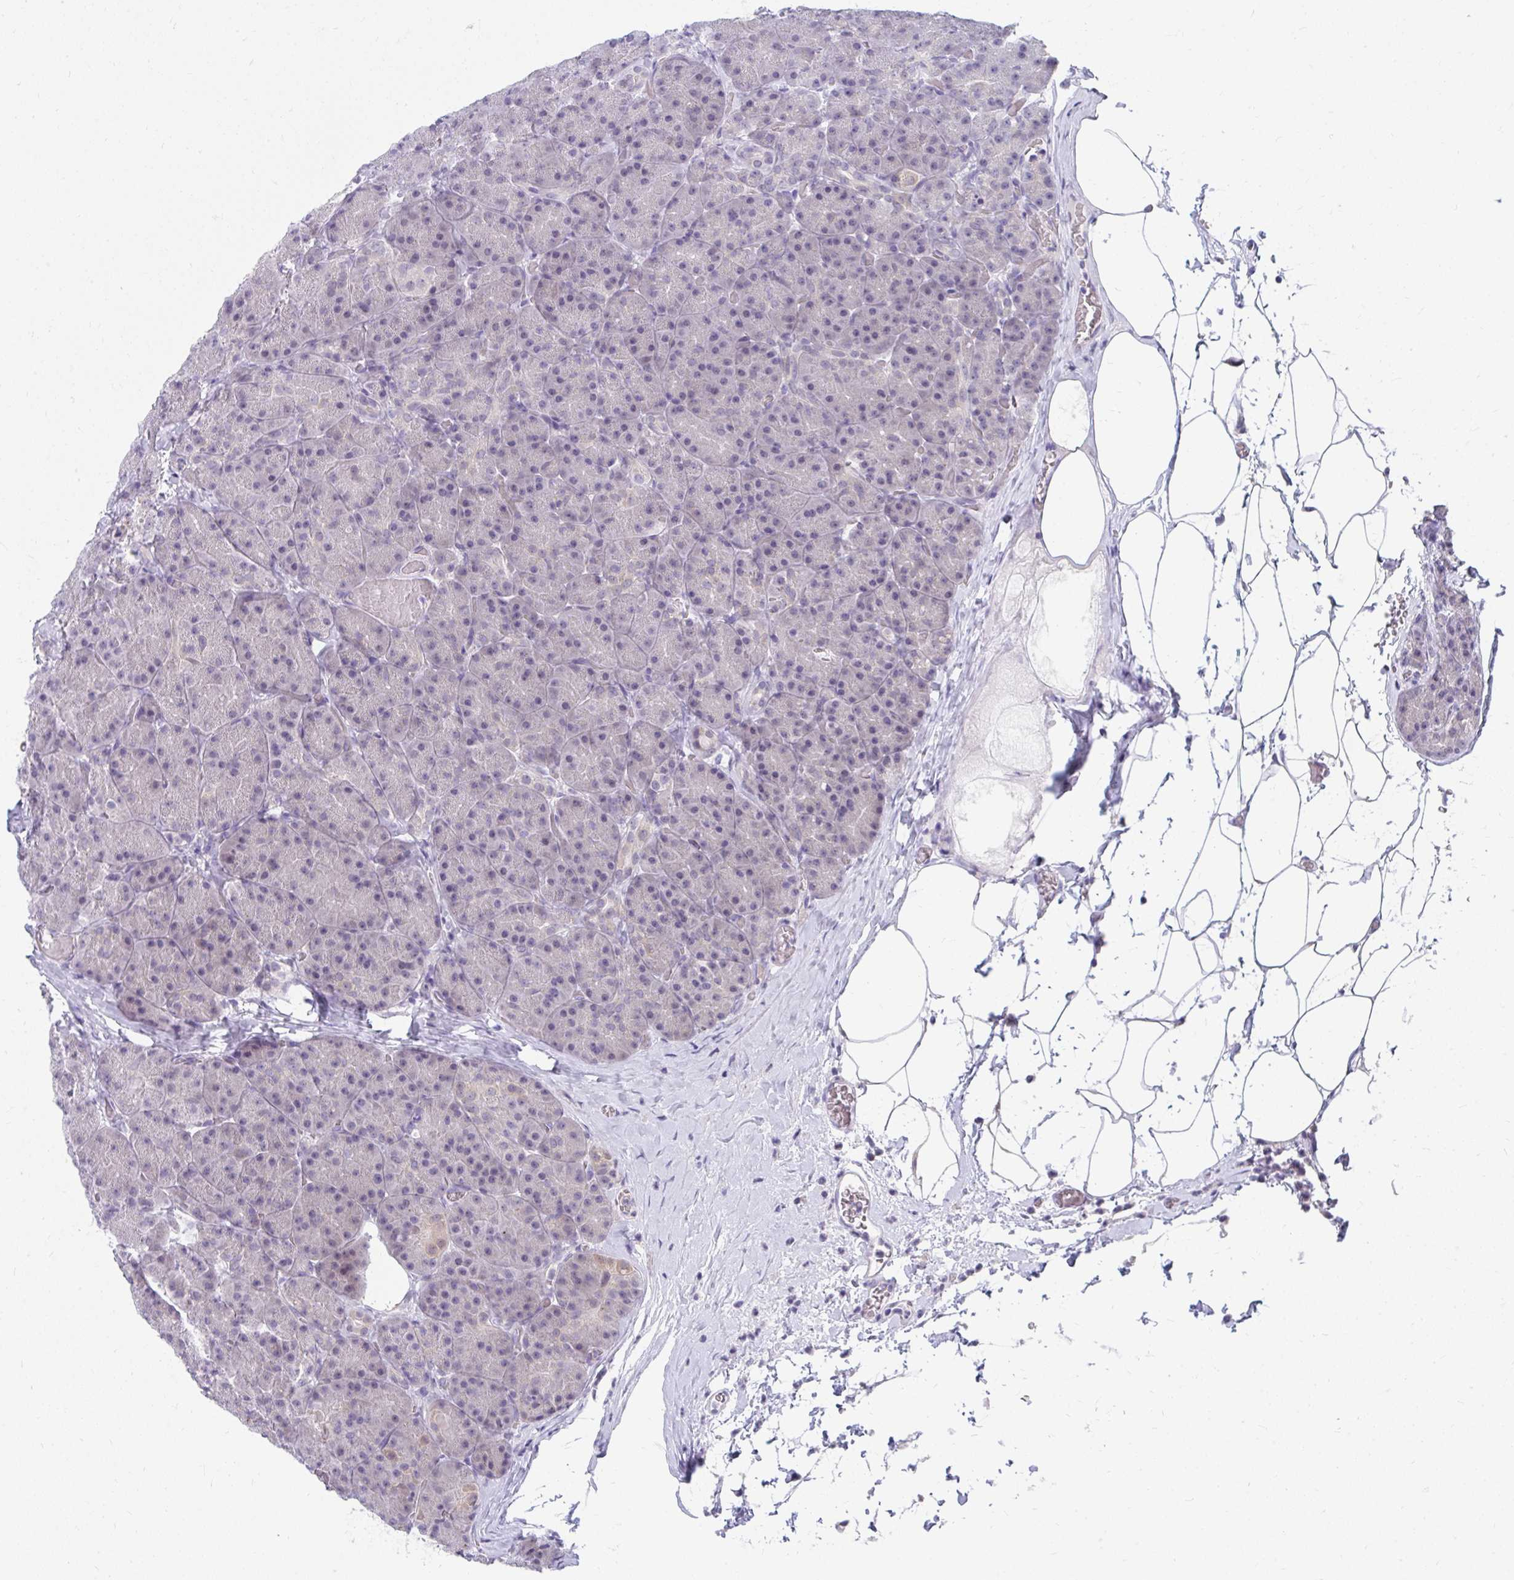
{"staining": {"intensity": "negative", "quantity": "none", "location": "none"}, "tissue": "pancreas", "cell_type": "Exocrine glandular cells", "image_type": "normal", "snomed": [{"axis": "morphology", "description": "Normal tissue, NOS"}, {"axis": "topography", "description": "Pancreas"}], "caption": "Protein analysis of unremarkable pancreas displays no significant staining in exocrine glandular cells.", "gene": "MROH8", "patient": {"sex": "male", "age": 57}}